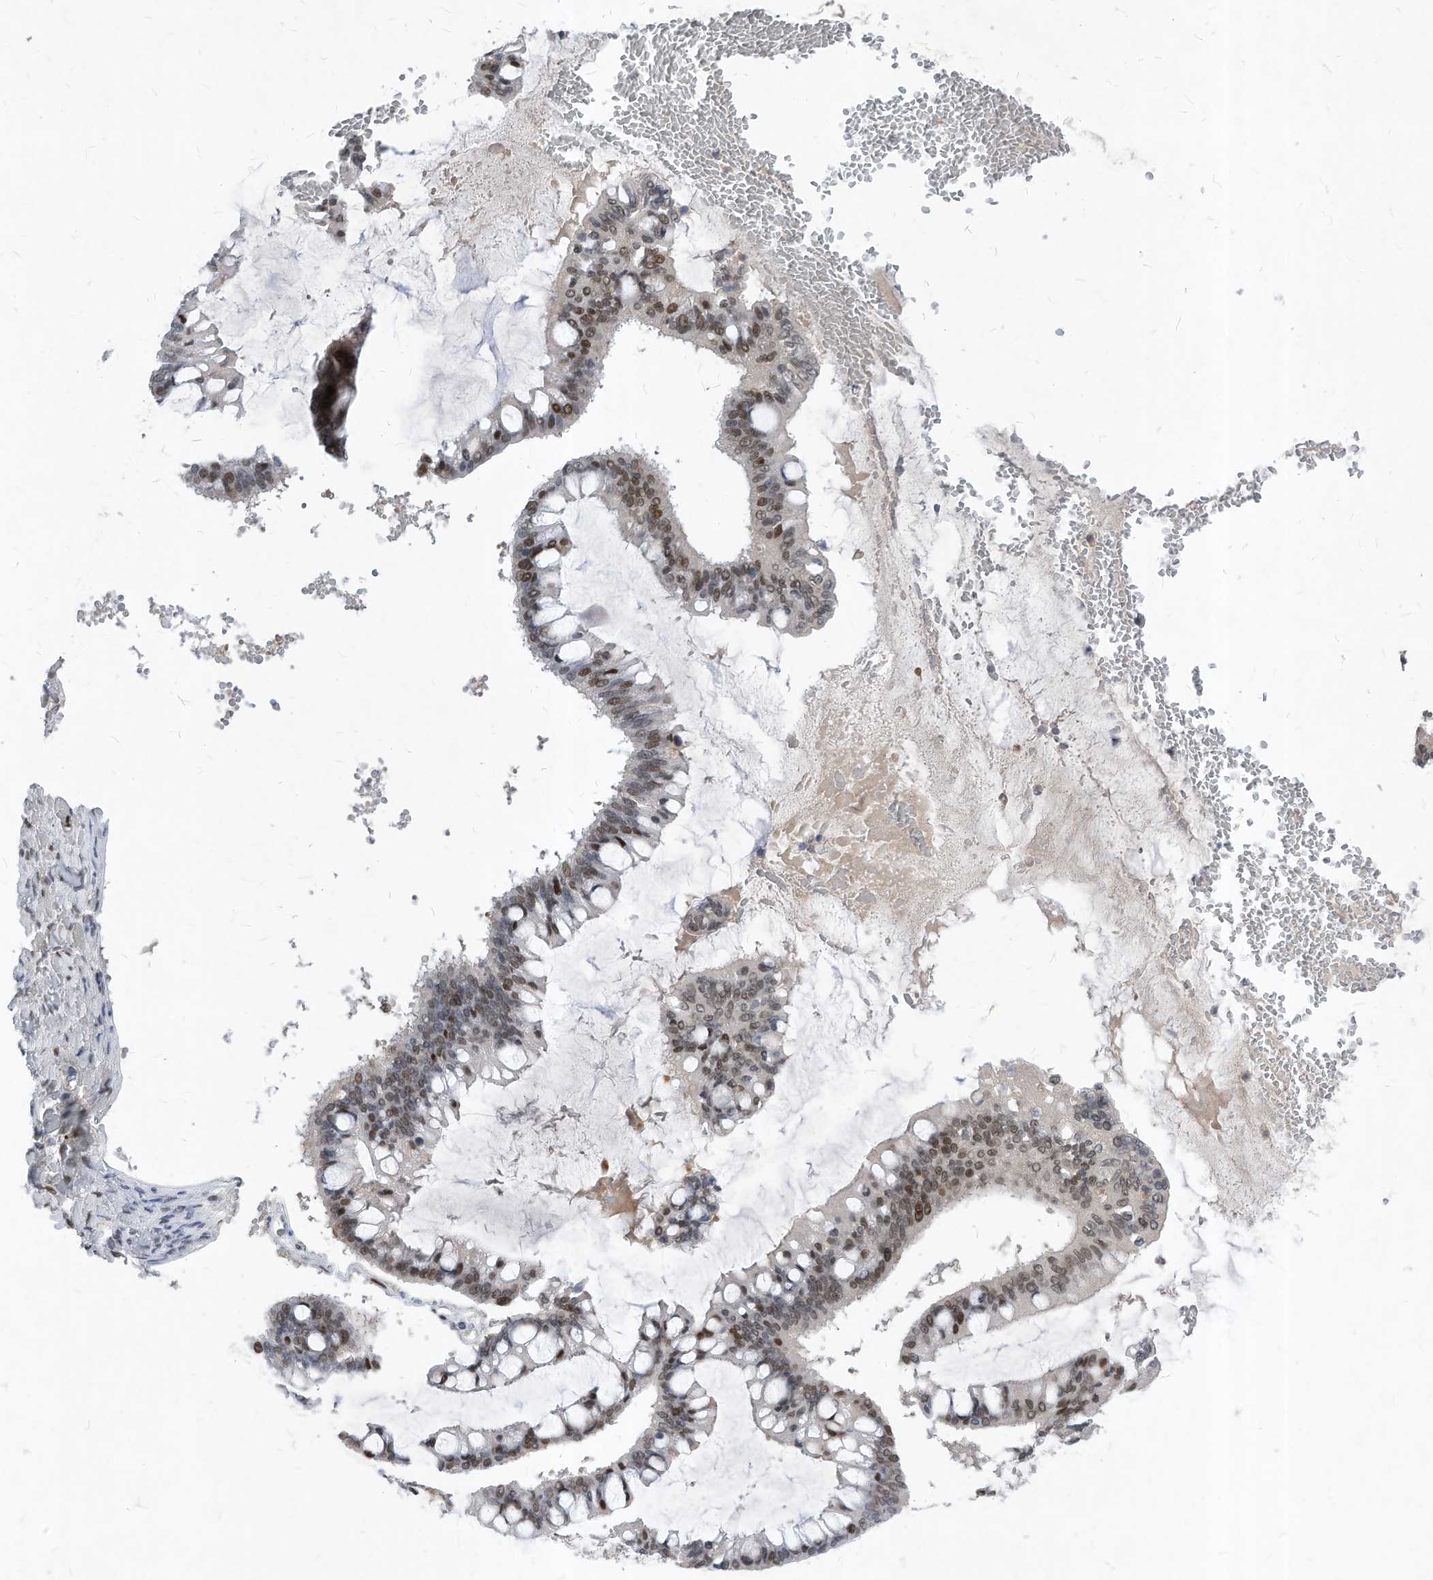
{"staining": {"intensity": "moderate", "quantity": "25%-75%", "location": "nuclear"}, "tissue": "ovarian cancer", "cell_type": "Tumor cells", "image_type": "cancer", "snomed": [{"axis": "morphology", "description": "Cystadenocarcinoma, mucinous, NOS"}, {"axis": "topography", "description": "Ovary"}], "caption": "This is an image of immunohistochemistry staining of mucinous cystadenocarcinoma (ovarian), which shows moderate expression in the nuclear of tumor cells.", "gene": "KPNB1", "patient": {"sex": "female", "age": 73}}